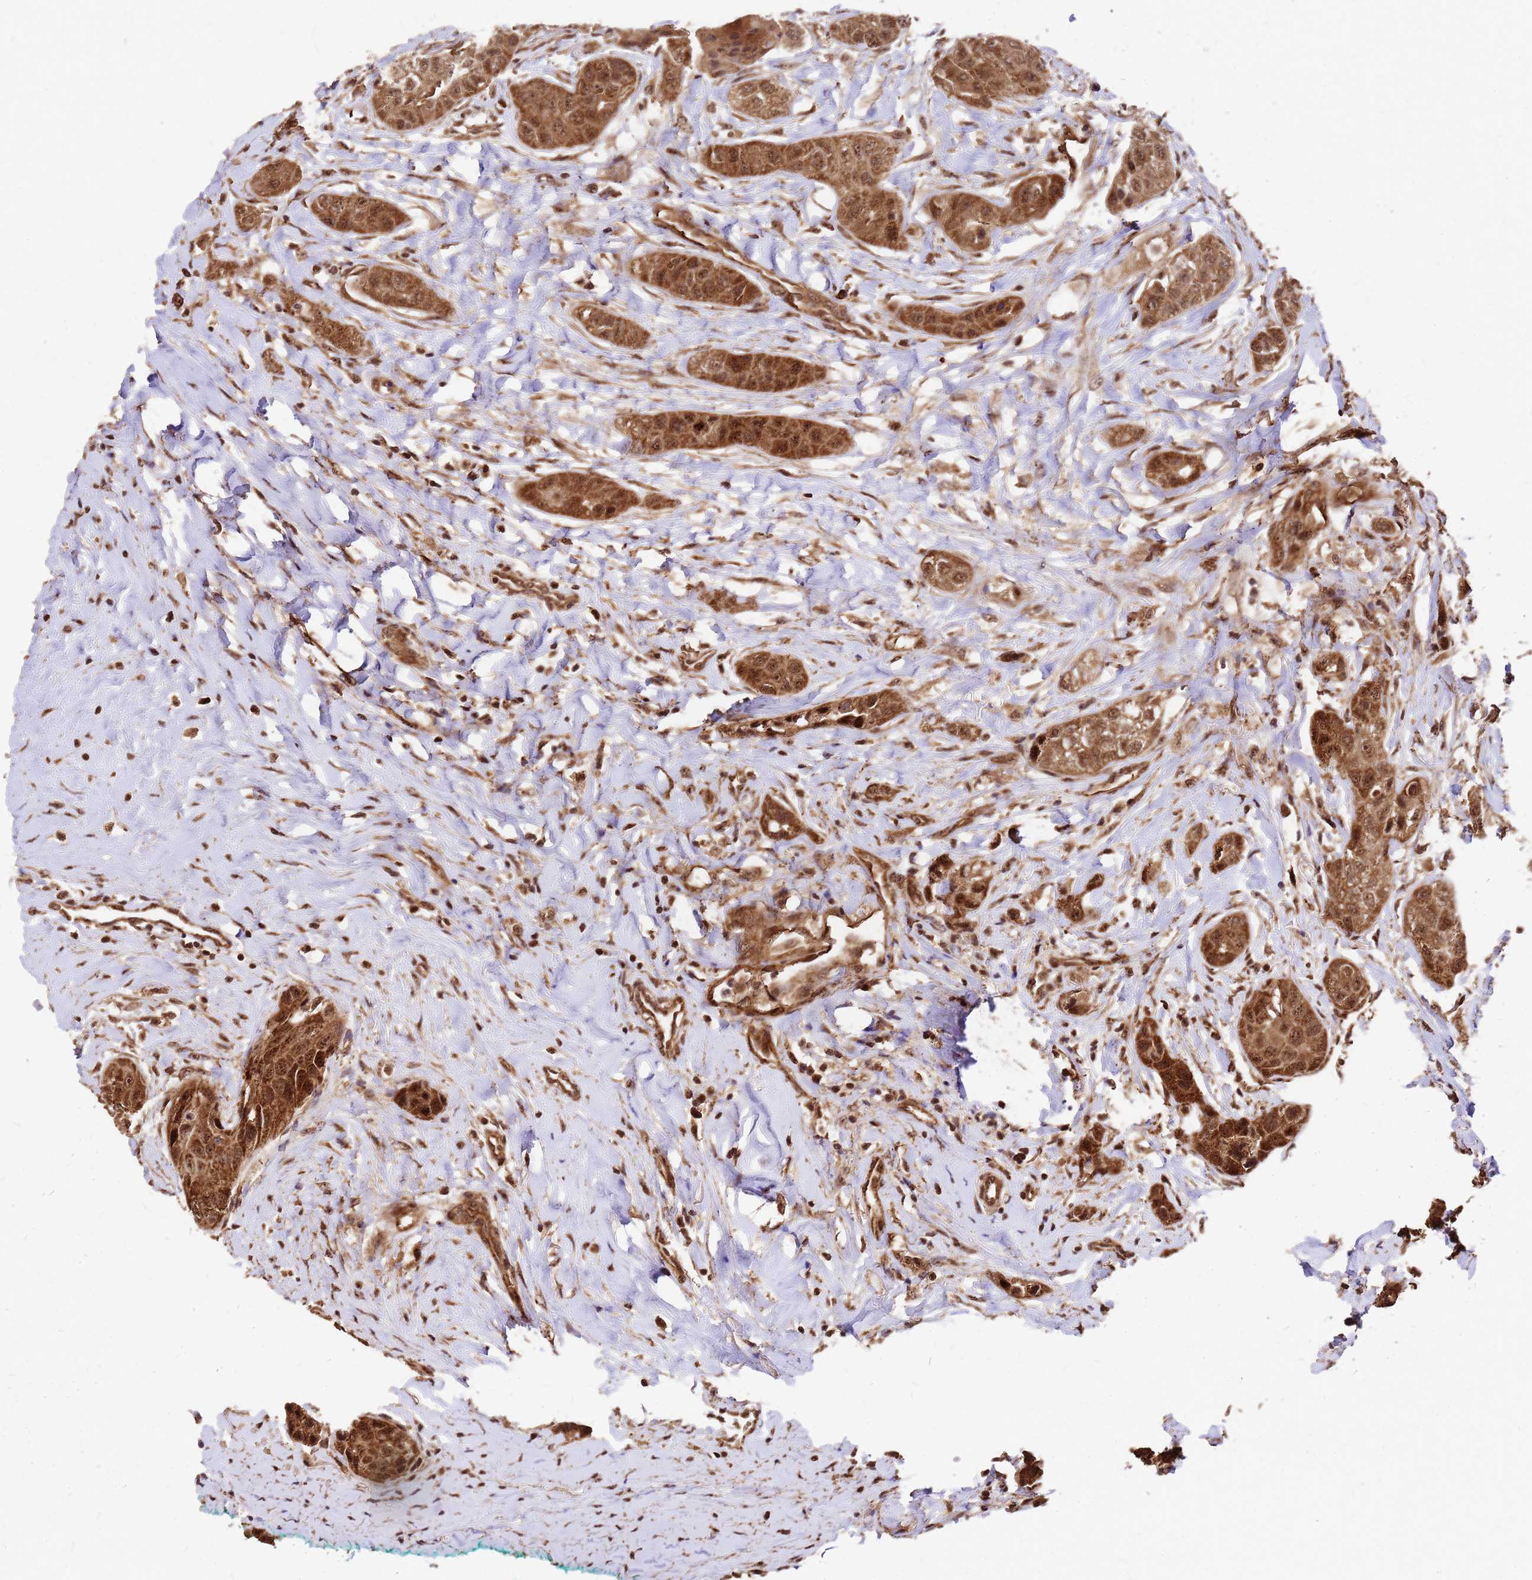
{"staining": {"intensity": "strong", "quantity": ">75%", "location": "cytoplasmic/membranous,nuclear"}, "tissue": "head and neck cancer", "cell_type": "Tumor cells", "image_type": "cancer", "snomed": [{"axis": "morphology", "description": "Normal tissue, NOS"}, {"axis": "morphology", "description": "Squamous cell carcinoma, NOS"}, {"axis": "topography", "description": "Skeletal muscle"}, {"axis": "topography", "description": "Head-Neck"}], "caption": "The immunohistochemical stain shows strong cytoplasmic/membranous and nuclear positivity in tumor cells of head and neck cancer tissue.", "gene": "GPATCH8", "patient": {"sex": "male", "age": 51}}